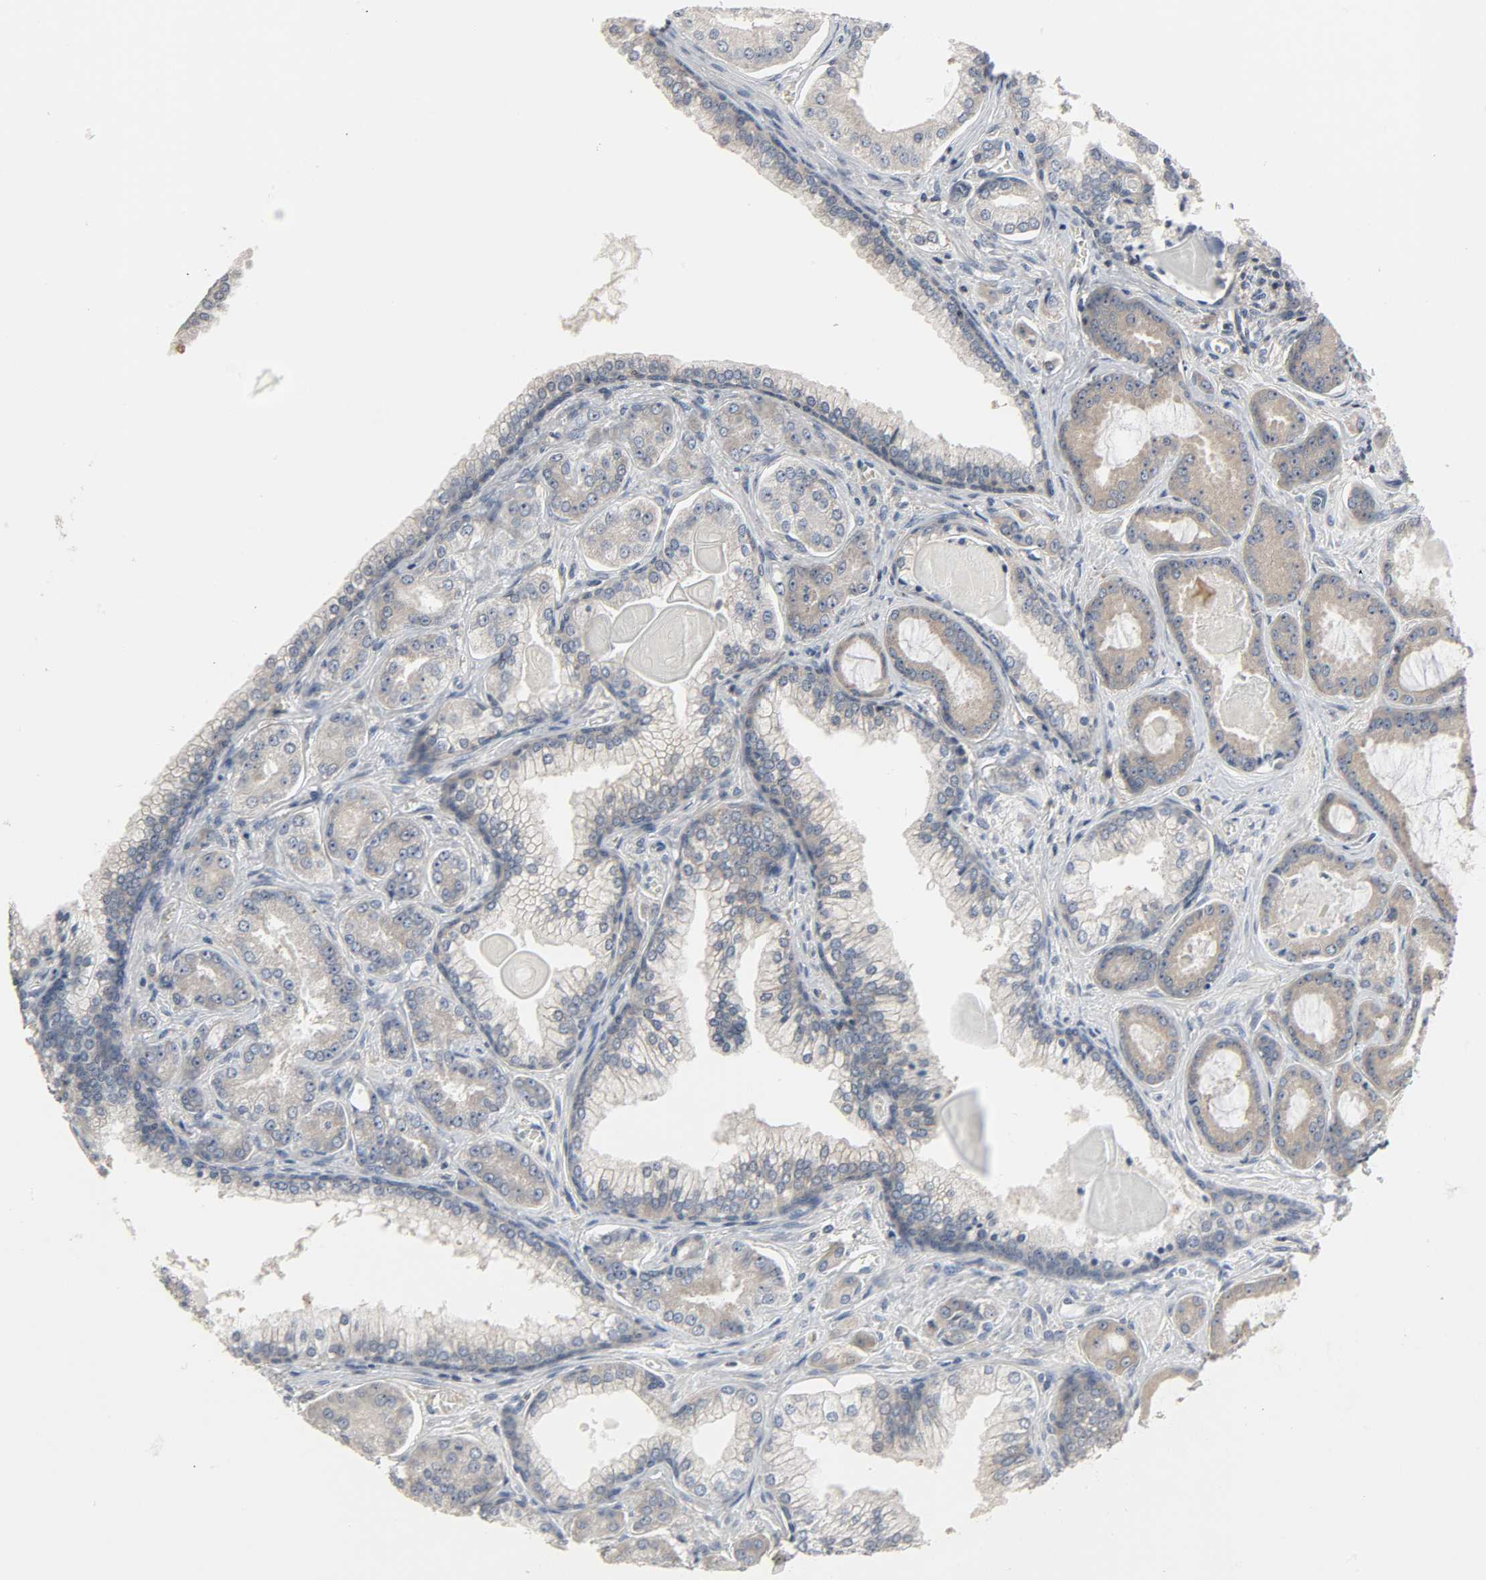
{"staining": {"intensity": "moderate", "quantity": ">75%", "location": "cytoplasmic/membranous,nuclear"}, "tissue": "prostate cancer", "cell_type": "Tumor cells", "image_type": "cancer", "snomed": [{"axis": "morphology", "description": "Adenocarcinoma, Low grade"}, {"axis": "topography", "description": "Prostate"}], "caption": "Tumor cells display medium levels of moderate cytoplasmic/membranous and nuclear positivity in approximately >75% of cells in human prostate cancer.", "gene": "PLEKHA2", "patient": {"sex": "male", "age": 59}}